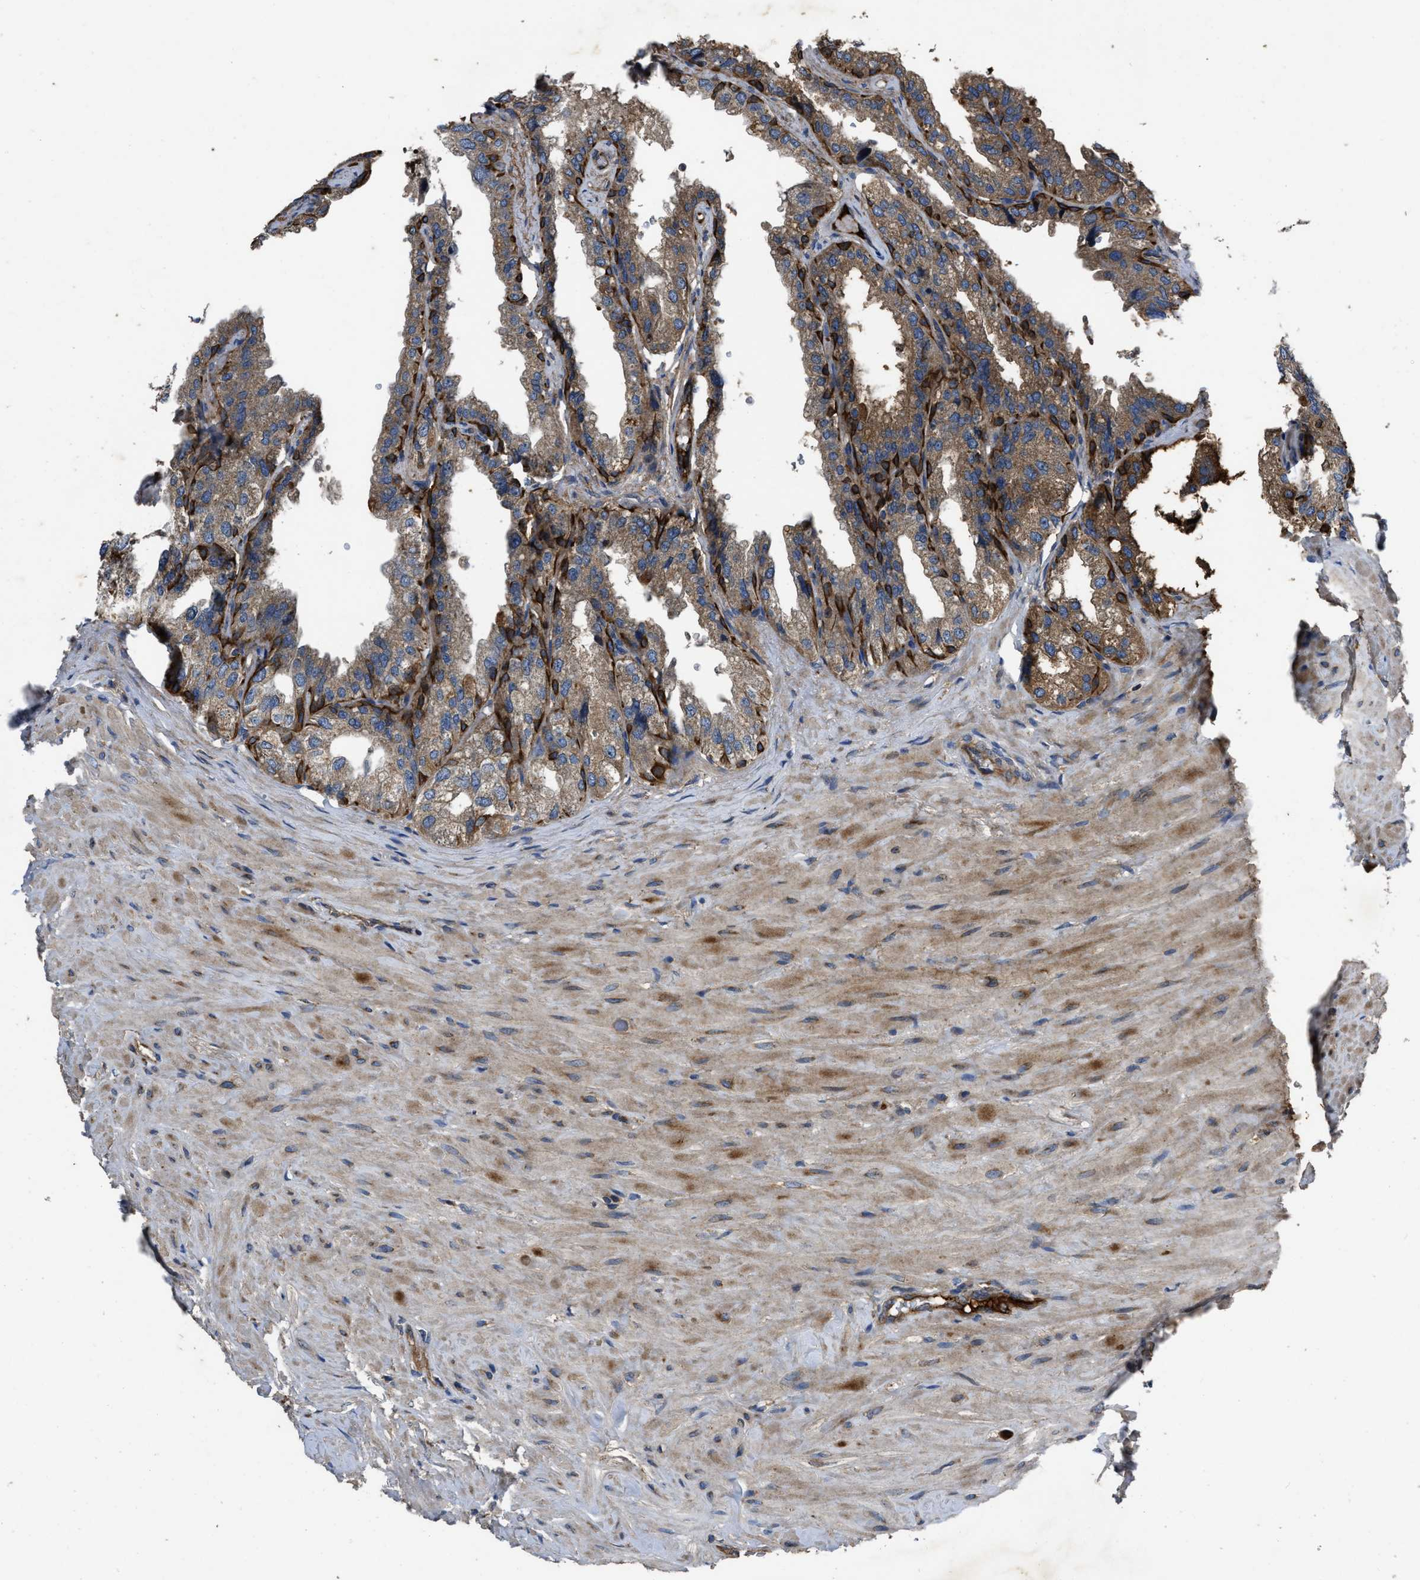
{"staining": {"intensity": "strong", "quantity": "25%-75%", "location": "cytoplasmic/membranous"}, "tissue": "seminal vesicle", "cell_type": "Glandular cells", "image_type": "normal", "snomed": [{"axis": "morphology", "description": "Normal tissue, NOS"}, {"axis": "topography", "description": "Seminal veicle"}], "caption": "Approximately 25%-75% of glandular cells in benign human seminal vesicle reveal strong cytoplasmic/membranous protein expression as visualized by brown immunohistochemical staining.", "gene": "ERC1", "patient": {"sex": "male", "age": 68}}